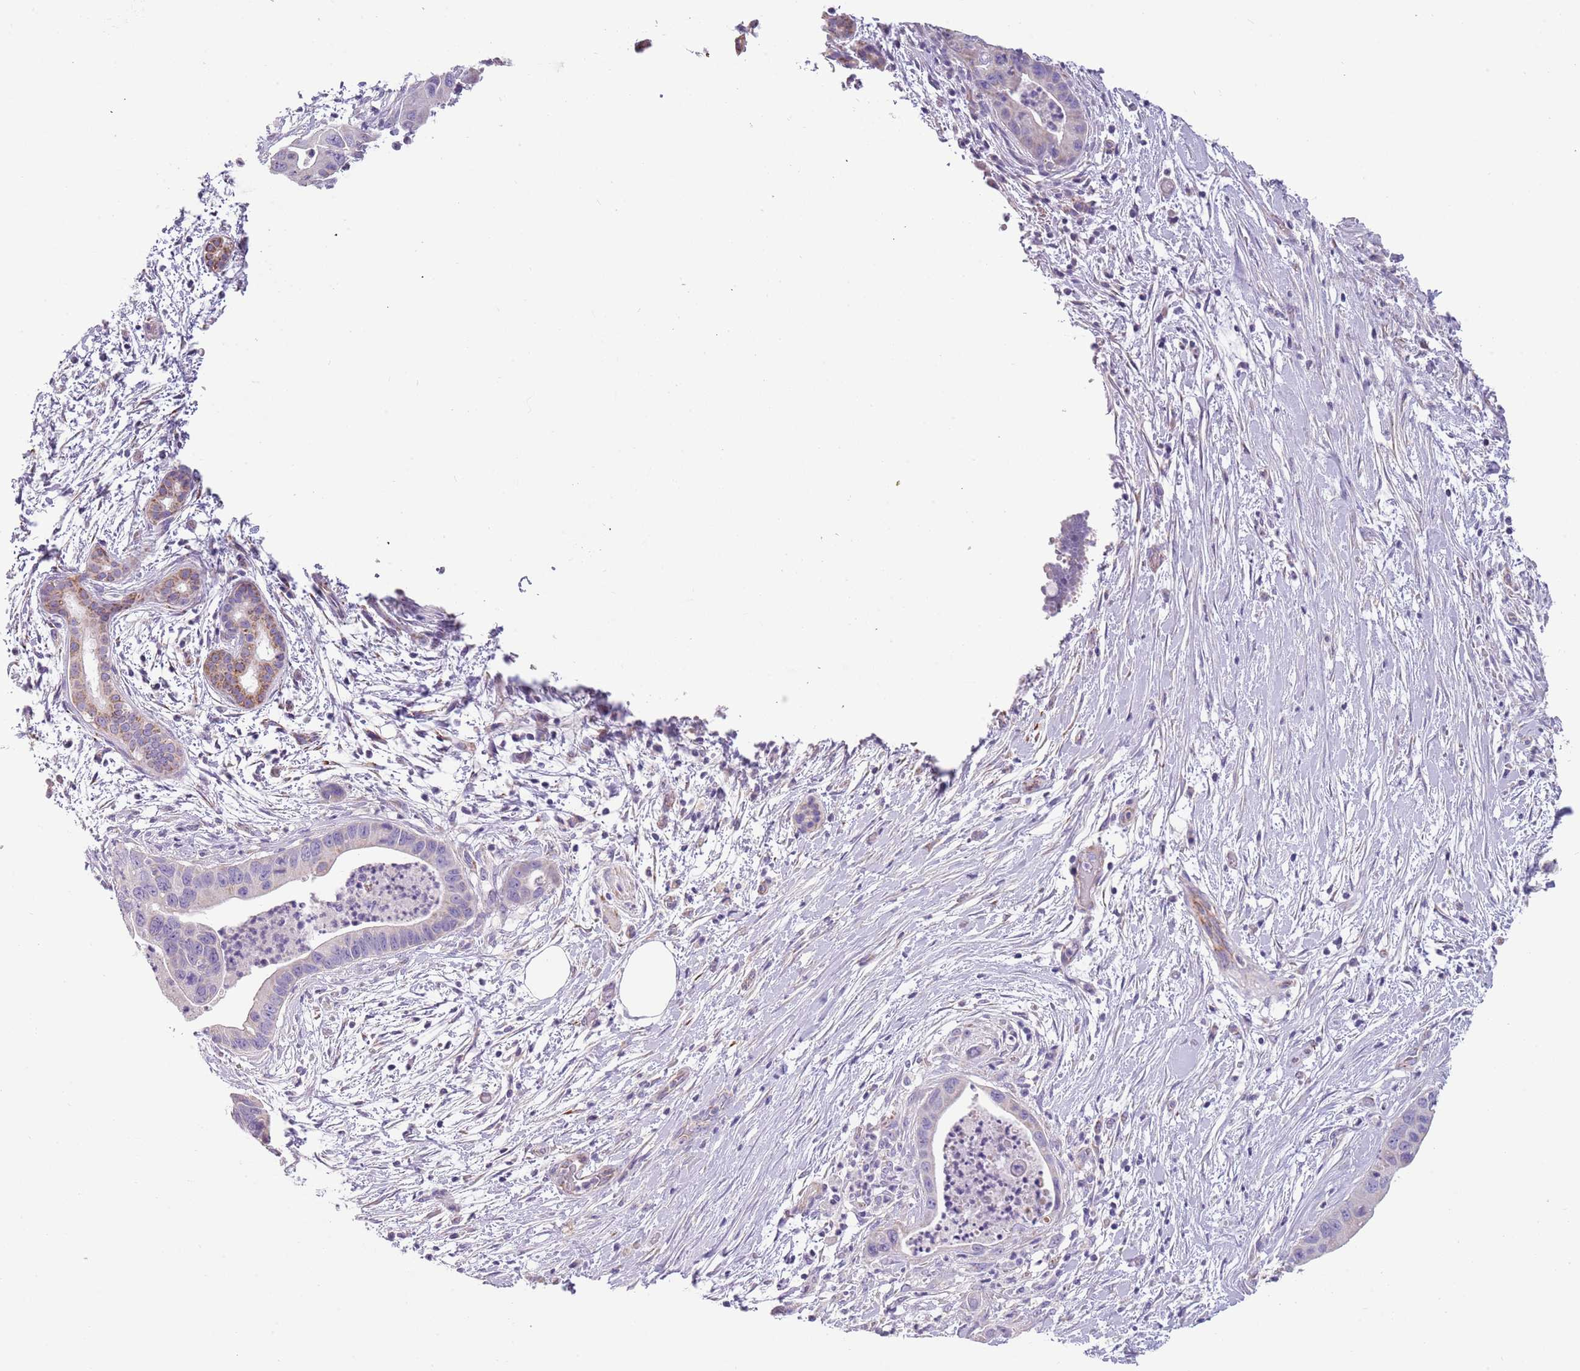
{"staining": {"intensity": "negative", "quantity": "none", "location": "none"}, "tissue": "pancreatic cancer", "cell_type": "Tumor cells", "image_type": "cancer", "snomed": [{"axis": "morphology", "description": "Adenocarcinoma, NOS"}, {"axis": "topography", "description": "Pancreas"}], "caption": "Micrograph shows no protein positivity in tumor cells of adenocarcinoma (pancreatic) tissue. (Immunohistochemistry (ihc), brightfield microscopy, high magnification).", "gene": "RNF222", "patient": {"sex": "male", "age": 73}}